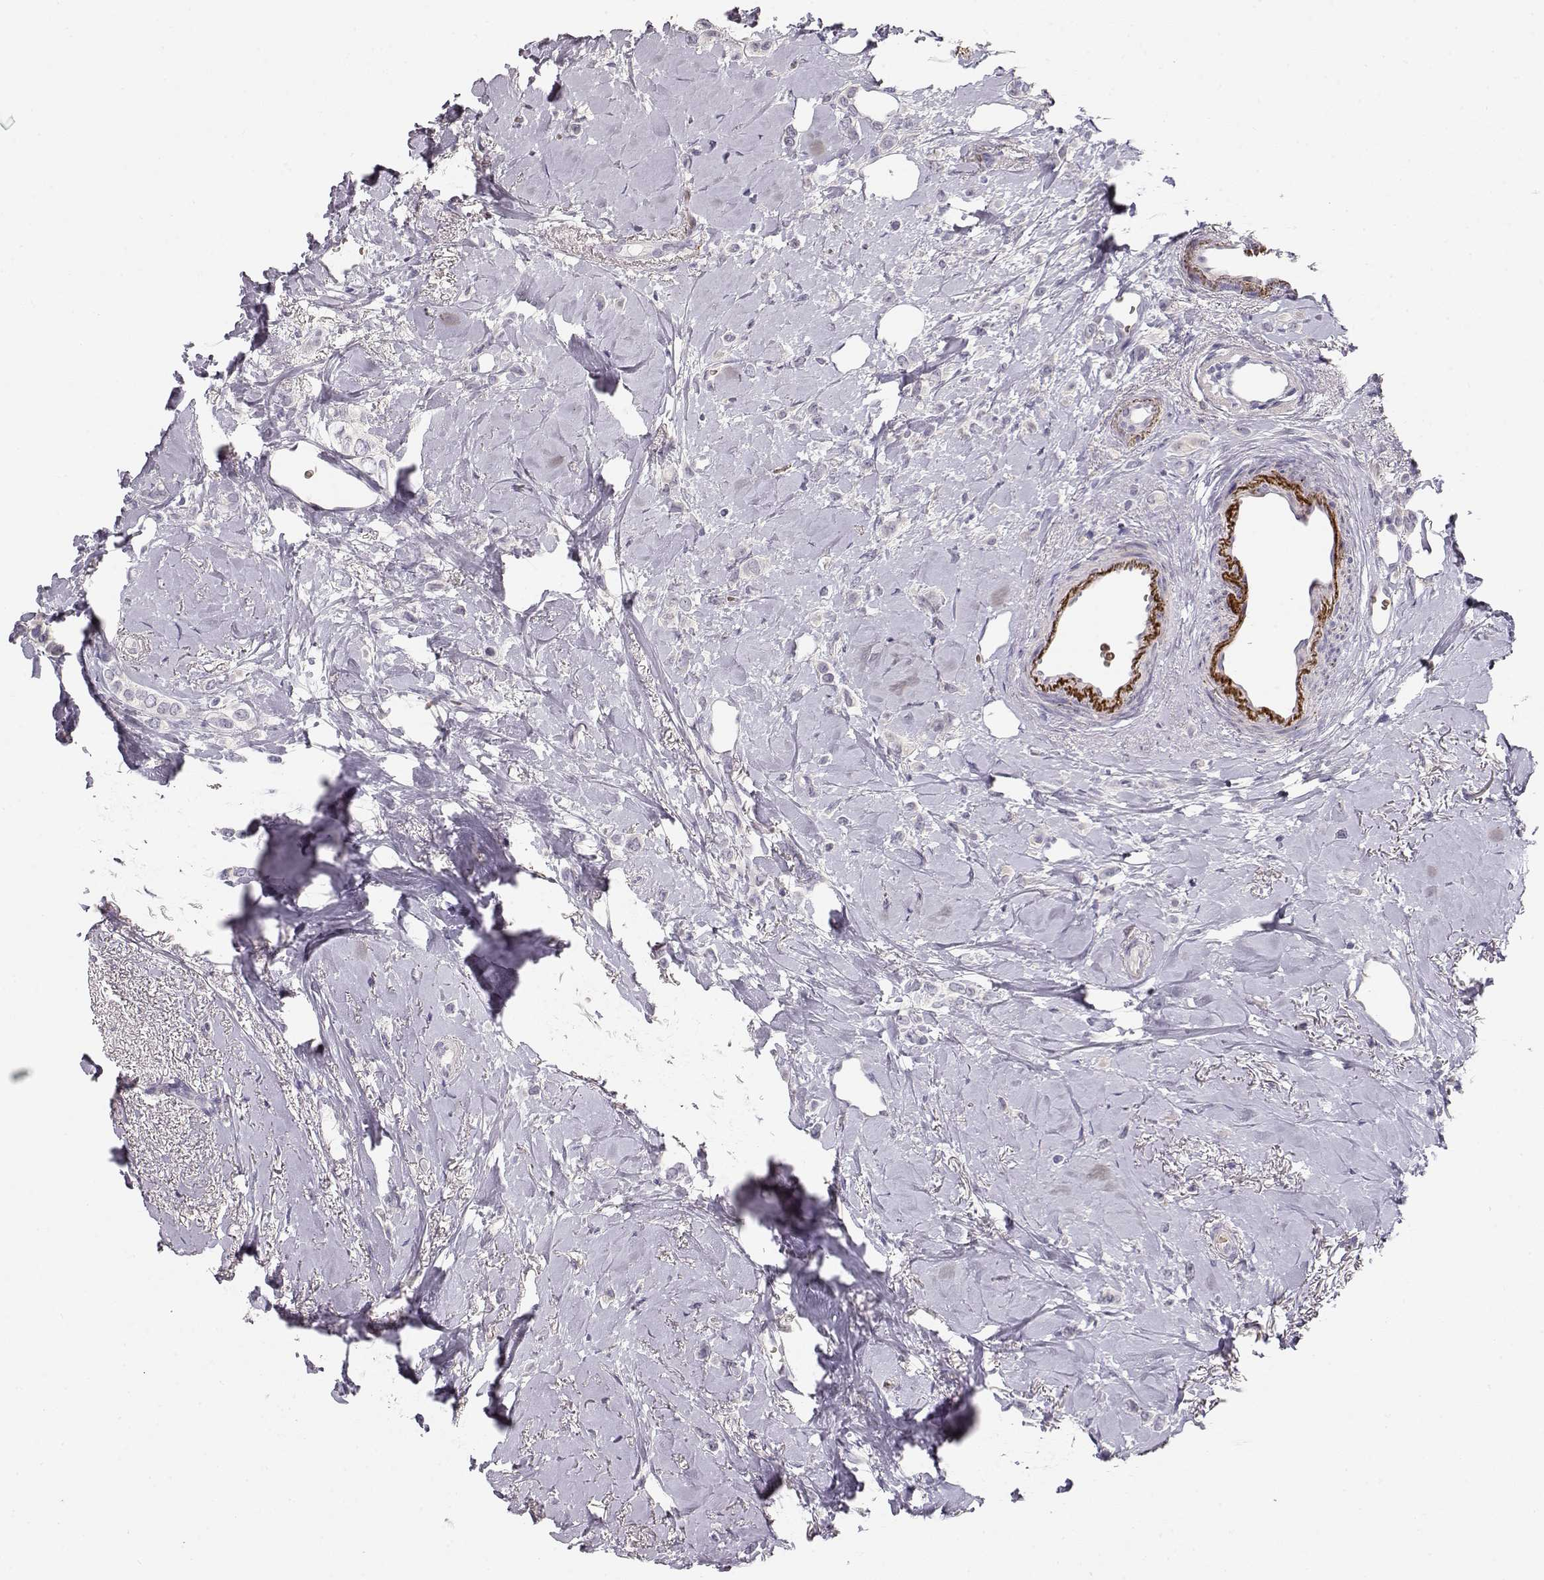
{"staining": {"intensity": "negative", "quantity": "none", "location": "none"}, "tissue": "breast cancer", "cell_type": "Tumor cells", "image_type": "cancer", "snomed": [{"axis": "morphology", "description": "Lobular carcinoma"}, {"axis": "topography", "description": "Breast"}], "caption": "Image shows no protein staining in tumor cells of breast lobular carcinoma tissue. (Immunohistochemistry (ihc), brightfield microscopy, high magnification).", "gene": "TTC26", "patient": {"sex": "female", "age": 66}}